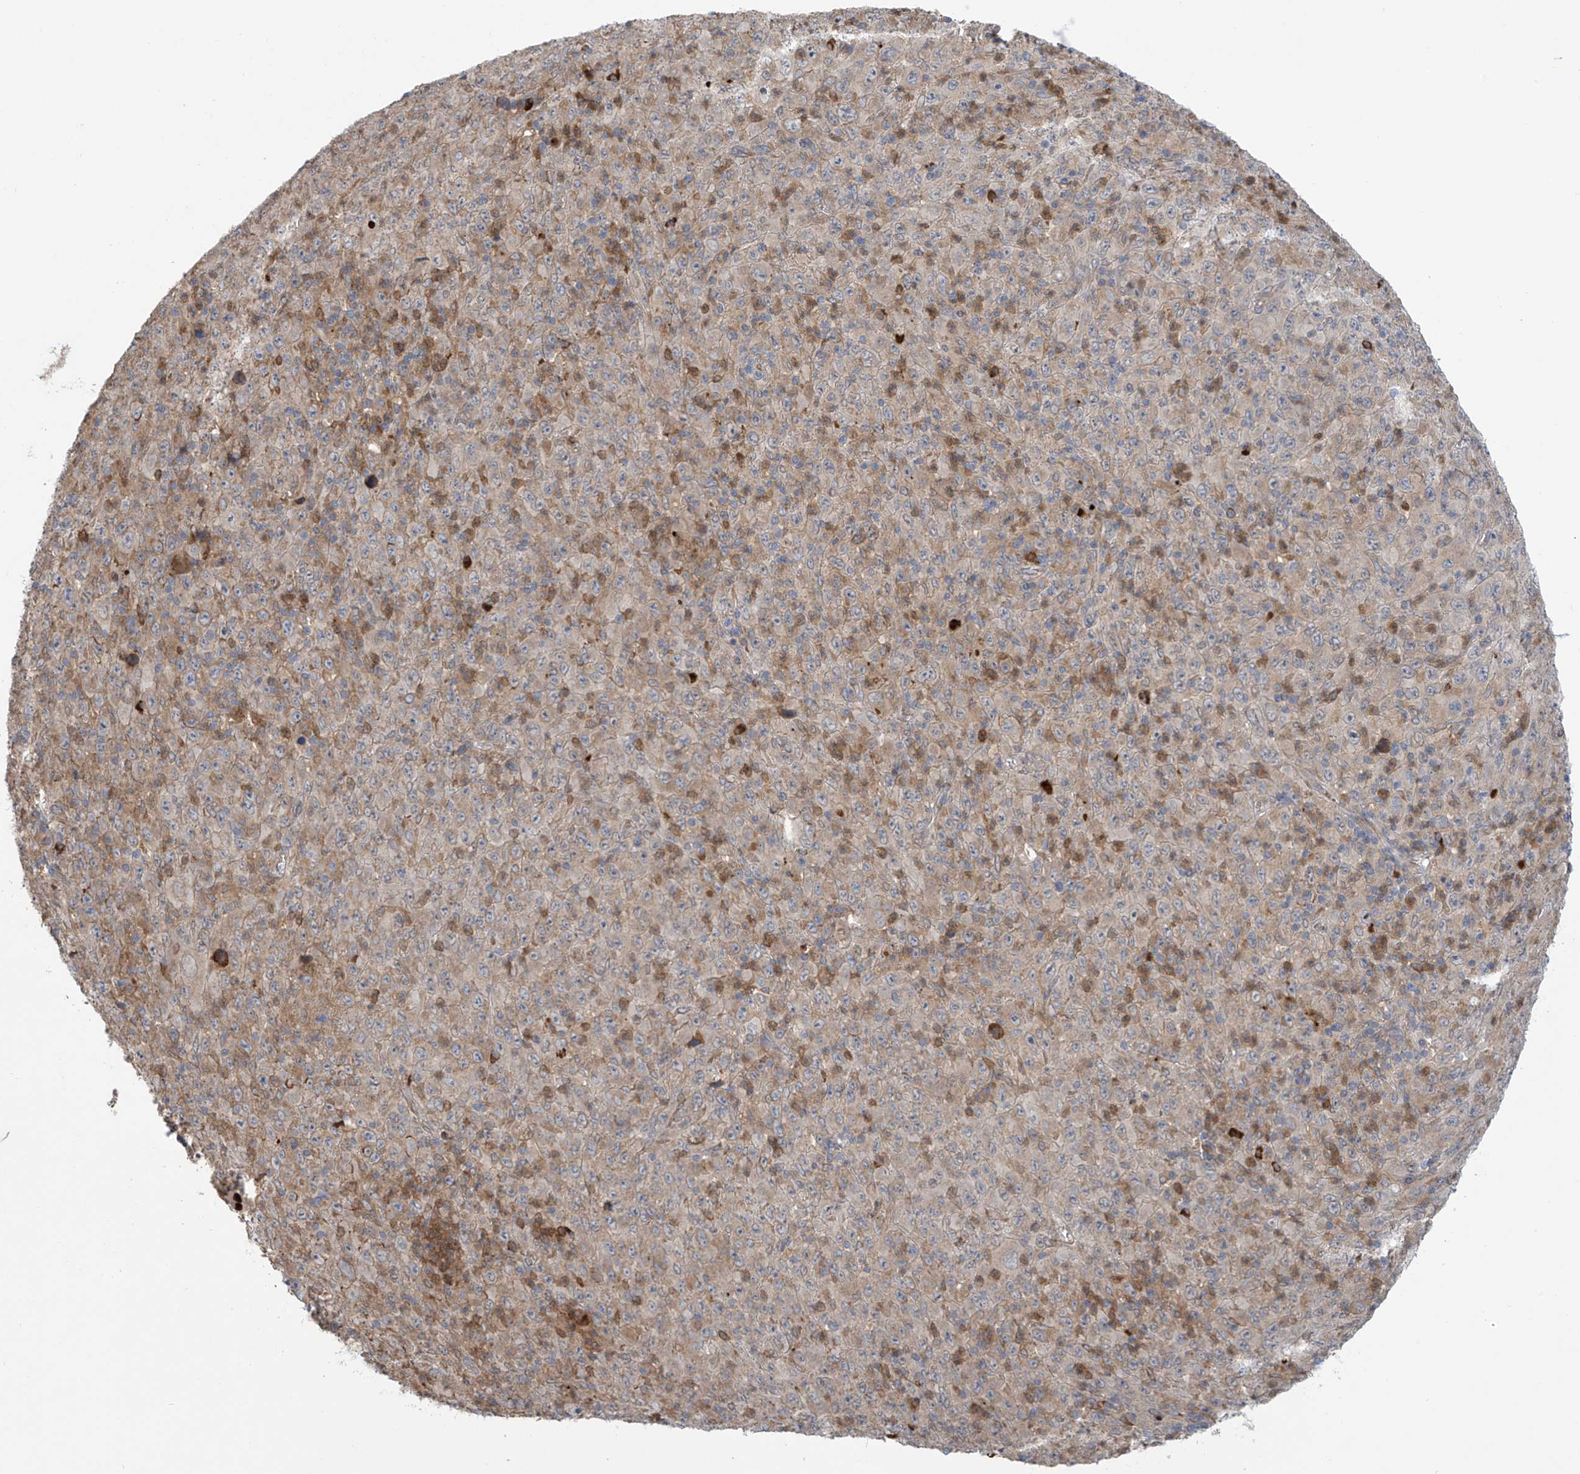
{"staining": {"intensity": "moderate", "quantity": "<25%", "location": "cytoplasmic/membranous"}, "tissue": "melanoma", "cell_type": "Tumor cells", "image_type": "cancer", "snomed": [{"axis": "morphology", "description": "Malignant melanoma, Metastatic site"}, {"axis": "topography", "description": "Skin"}], "caption": "An IHC histopathology image of tumor tissue is shown. Protein staining in brown shows moderate cytoplasmic/membranous positivity in melanoma within tumor cells.", "gene": "KIAA1522", "patient": {"sex": "female", "age": 56}}